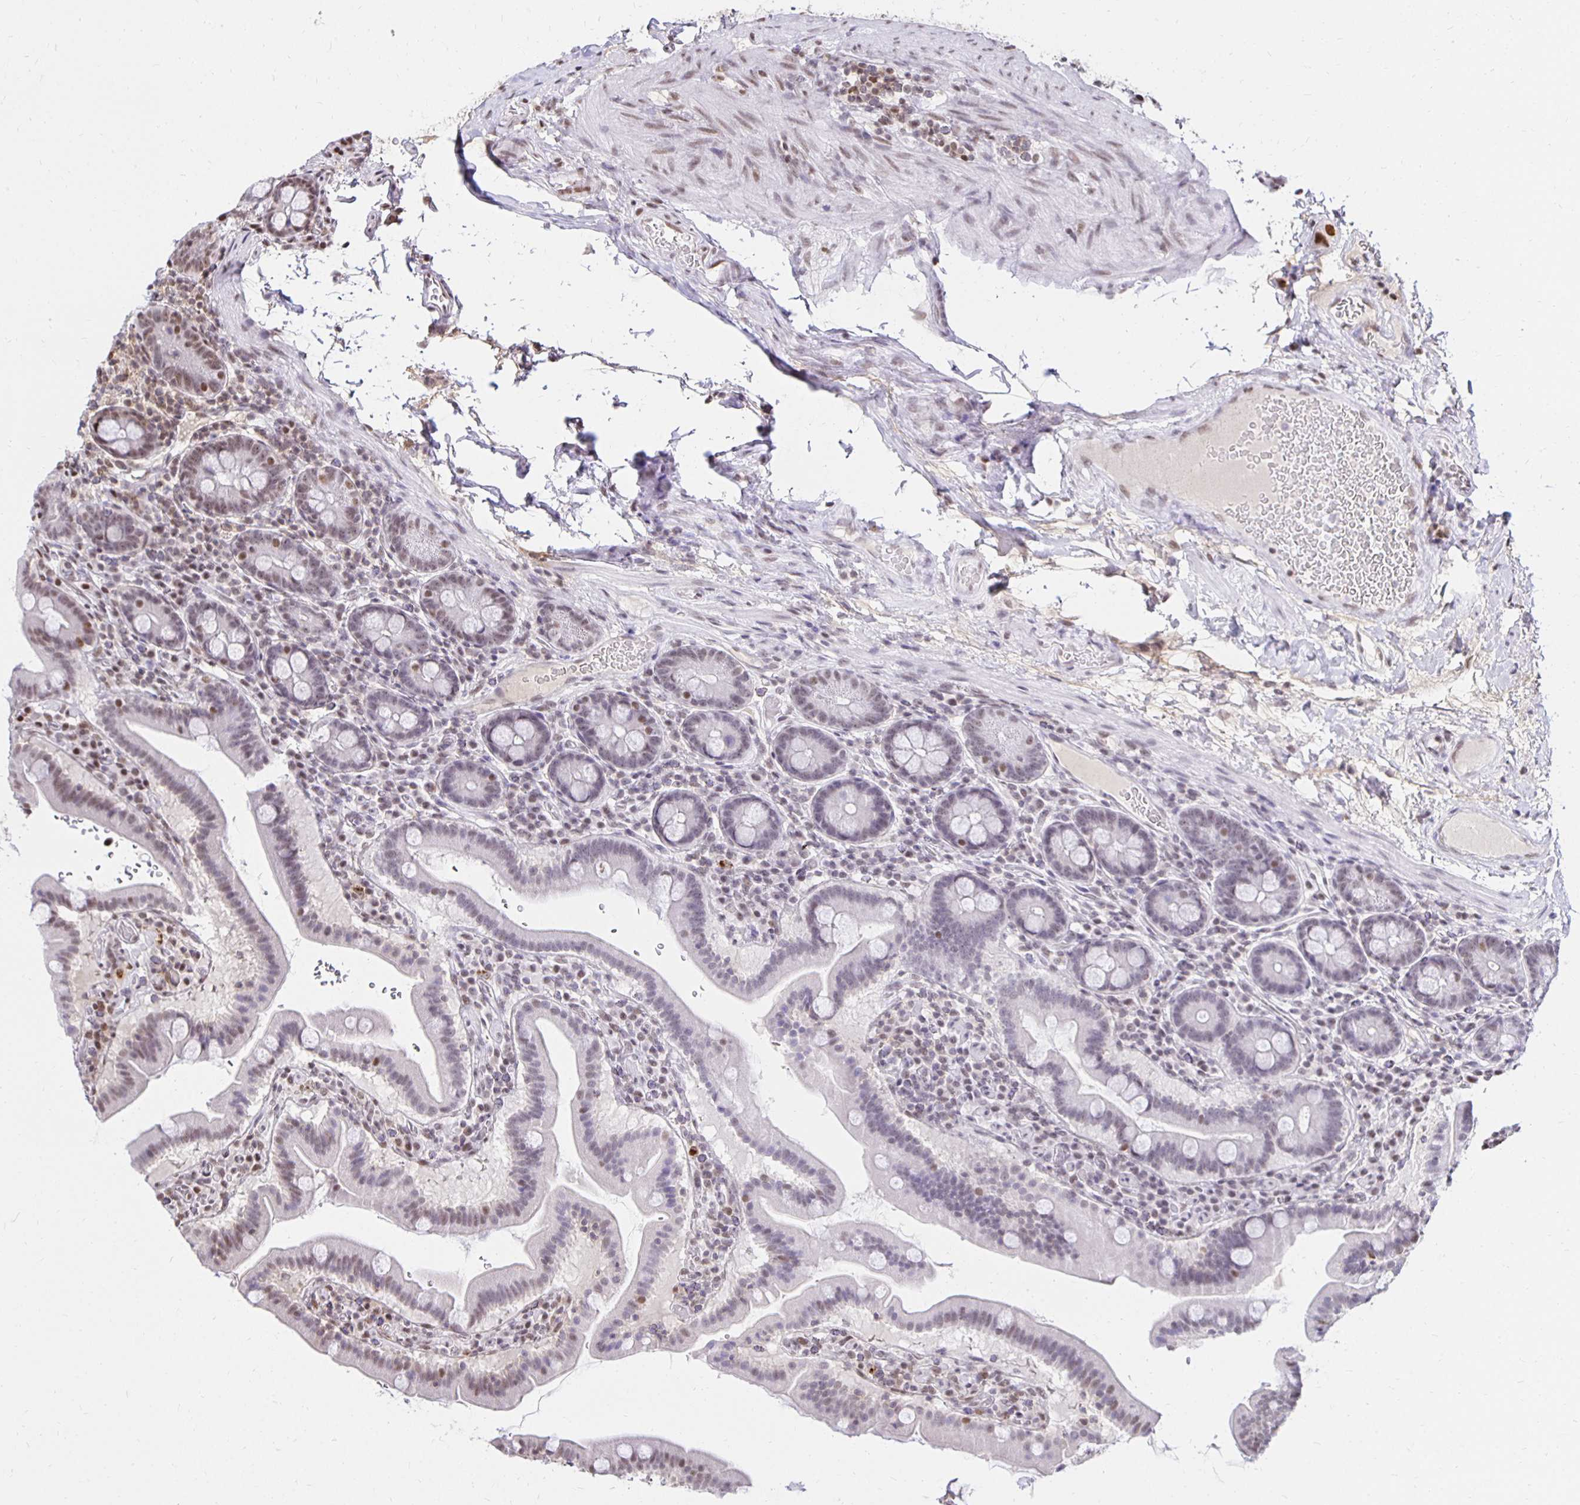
{"staining": {"intensity": "moderate", "quantity": "25%-75%", "location": "nuclear"}, "tissue": "small intestine", "cell_type": "Glandular cells", "image_type": "normal", "snomed": [{"axis": "morphology", "description": "Normal tissue, NOS"}, {"axis": "topography", "description": "Small intestine"}], "caption": "Small intestine stained with IHC demonstrates moderate nuclear positivity in about 25%-75% of glandular cells.", "gene": "ZNF579", "patient": {"sex": "male", "age": 26}}